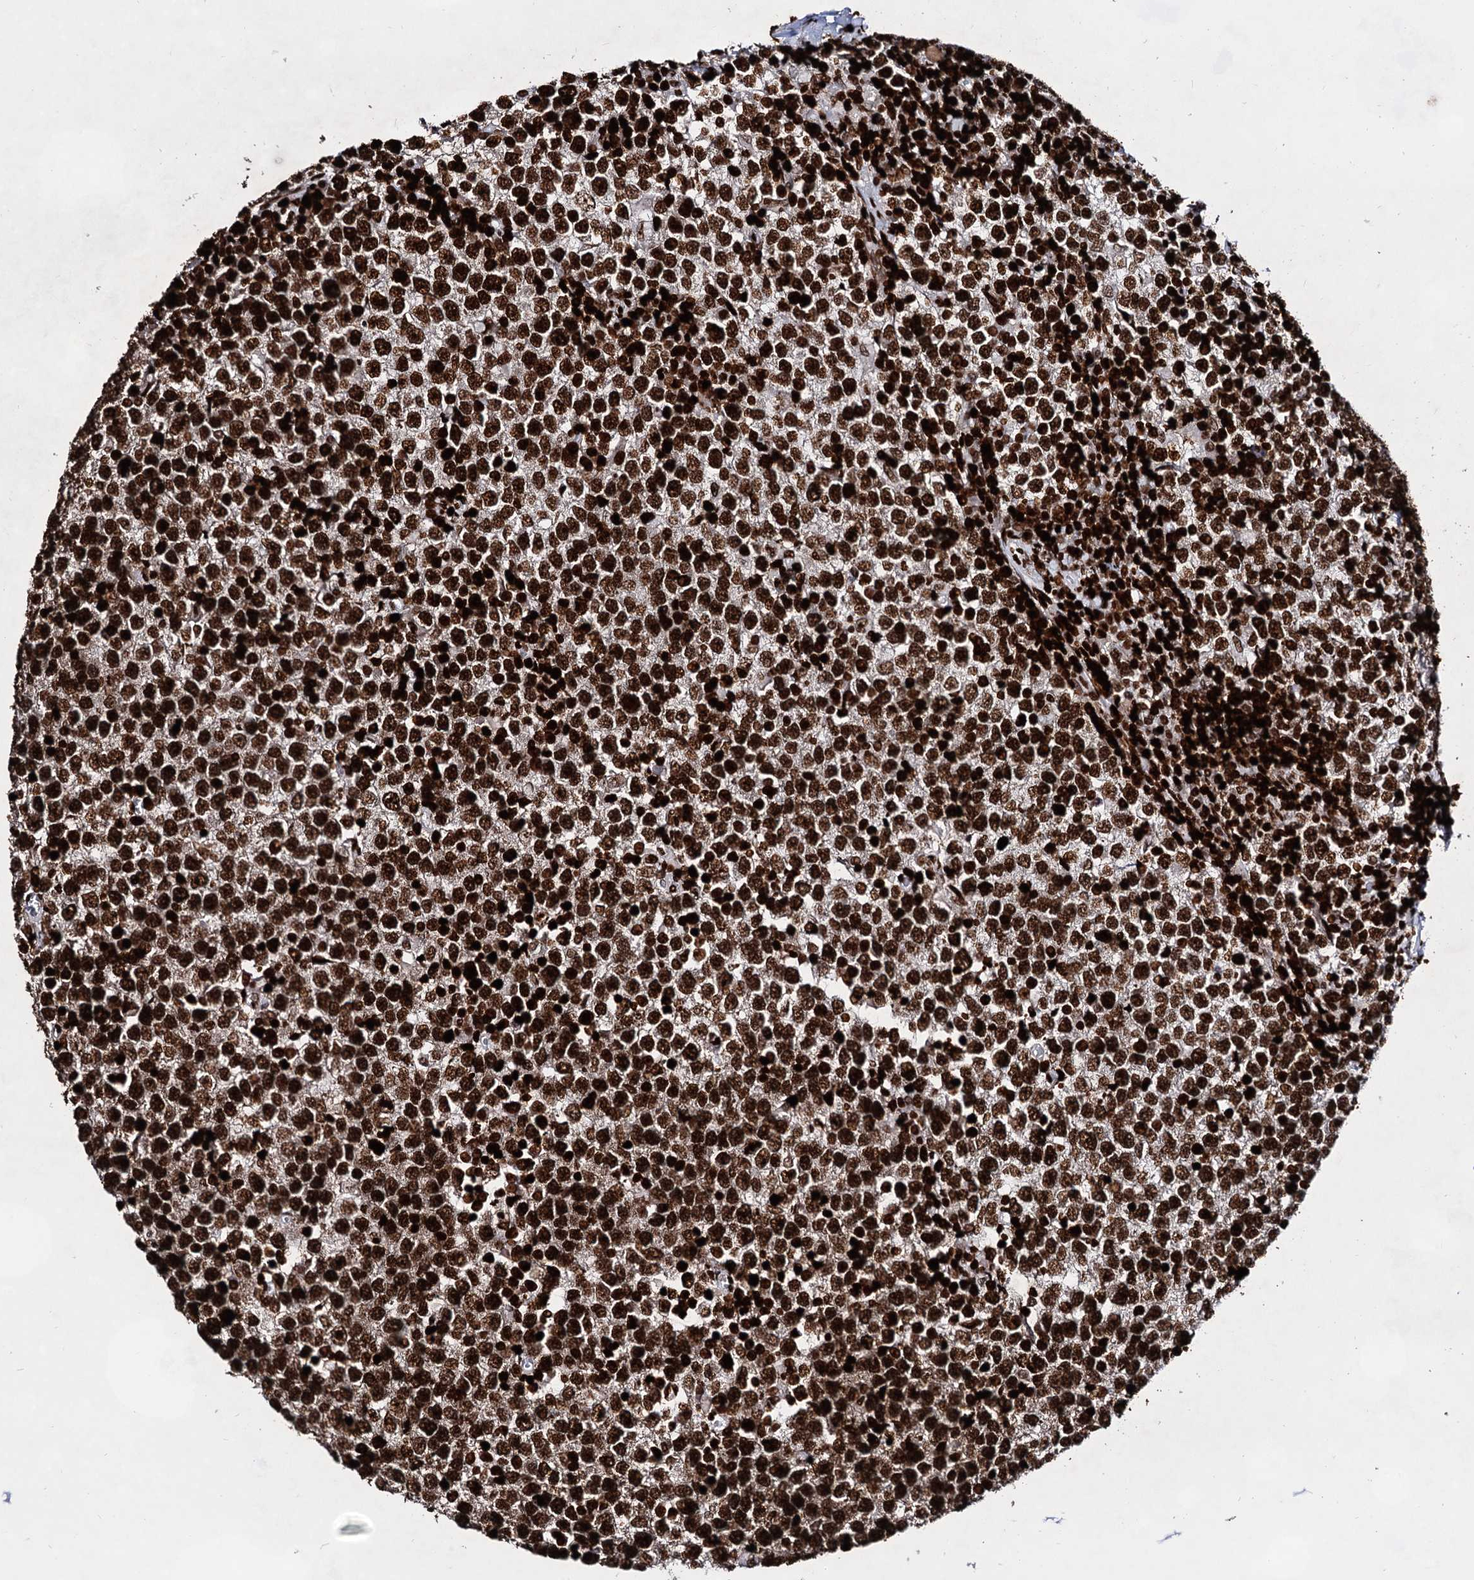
{"staining": {"intensity": "strong", "quantity": ">75%", "location": "nuclear"}, "tissue": "testis cancer", "cell_type": "Tumor cells", "image_type": "cancer", "snomed": [{"axis": "morphology", "description": "Seminoma, NOS"}, {"axis": "topography", "description": "Testis"}], "caption": "DAB (3,3'-diaminobenzidine) immunohistochemical staining of human testis cancer (seminoma) exhibits strong nuclear protein staining in approximately >75% of tumor cells.", "gene": "HMGB2", "patient": {"sex": "male", "age": 65}}